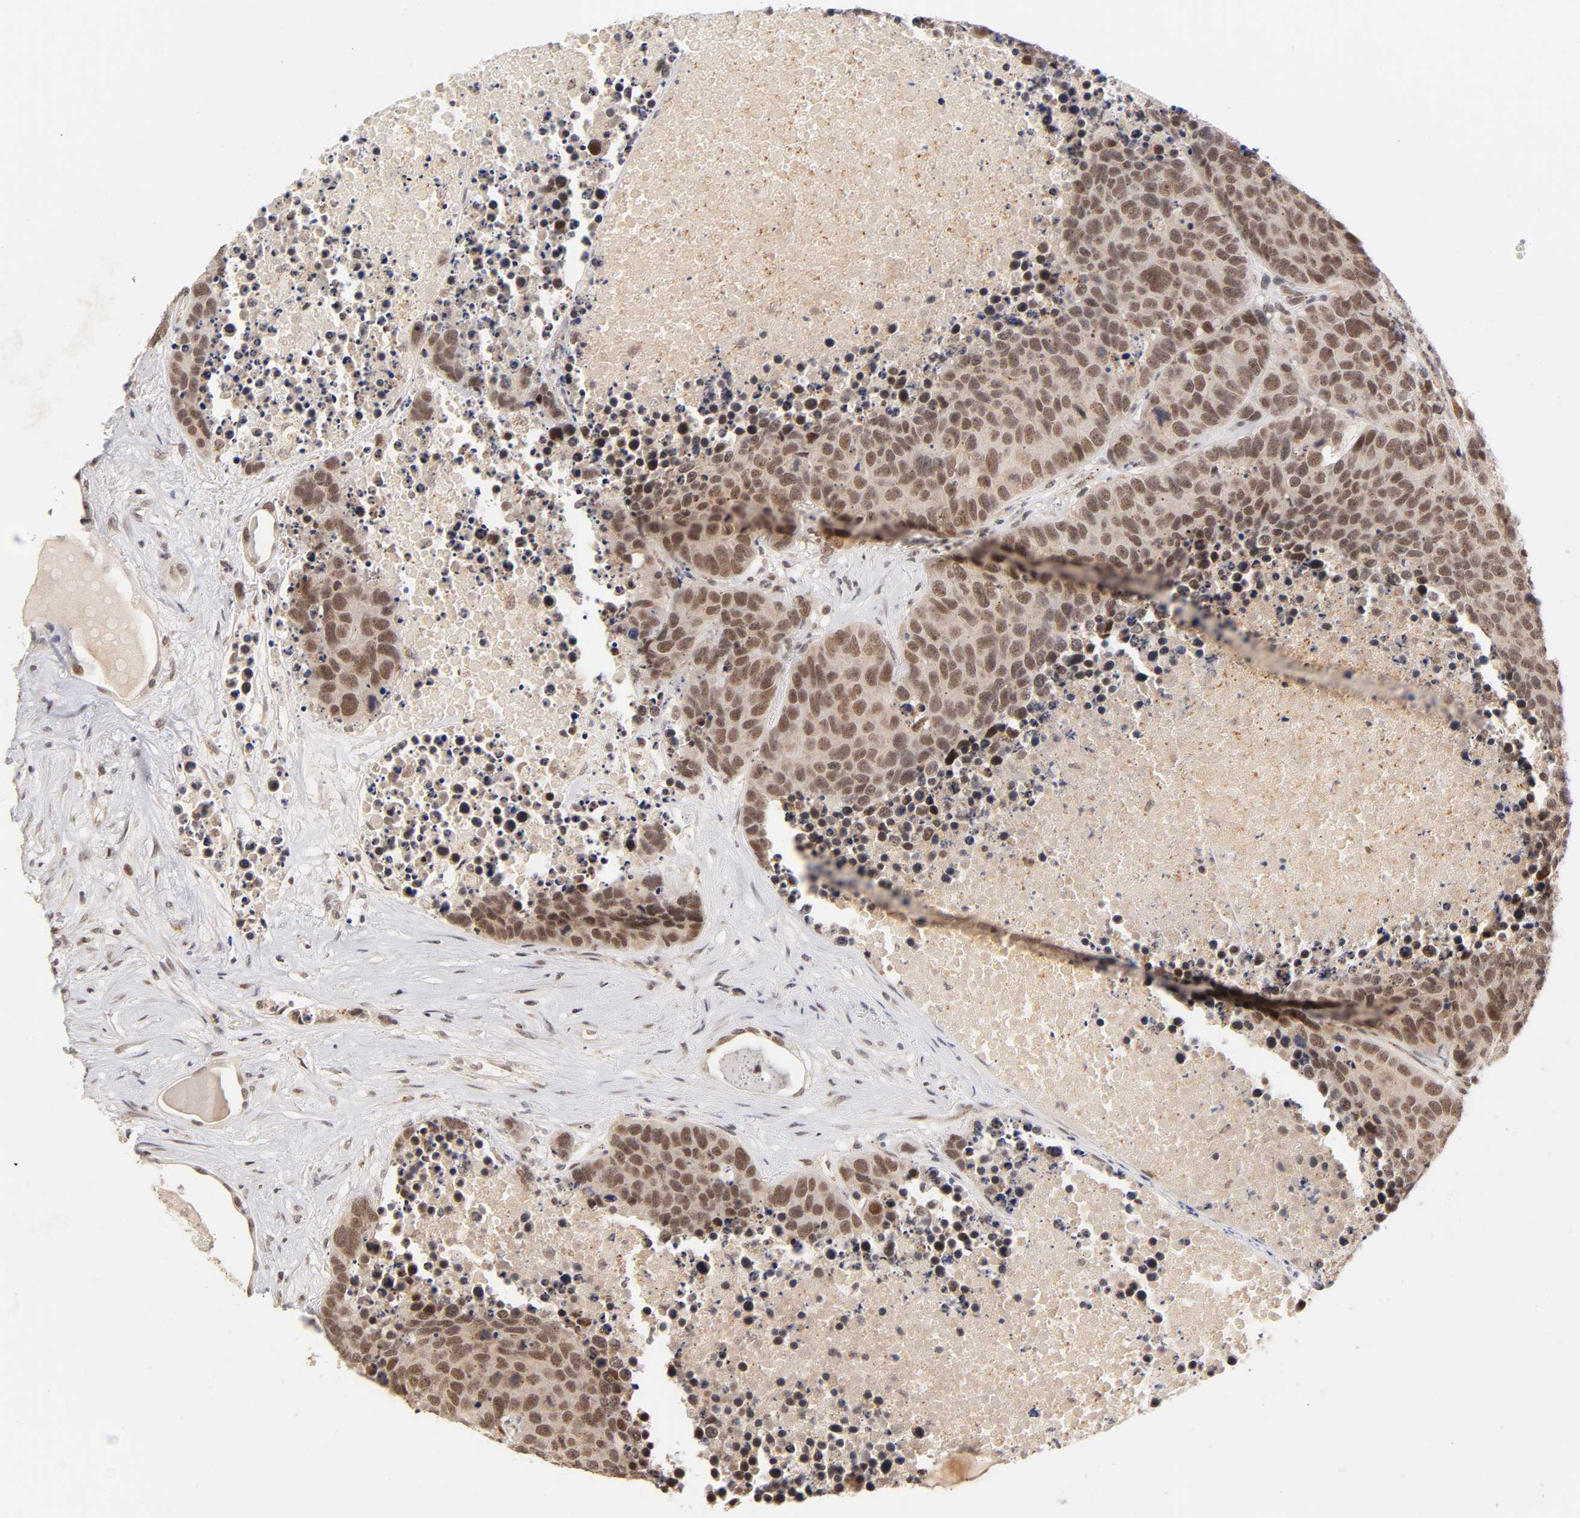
{"staining": {"intensity": "strong", "quantity": ">75%", "location": "cytoplasmic/membranous,nuclear"}, "tissue": "carcinoid", "cell_type": "Tumor cells", "image_type": "cancer", "snomed": [{"axis": "morphology", "description": "Carcinoid, malignant, NOS"}, {"axis": "topography", "description": "Lung"}], "caption": "The image exhibits a brown stain indicating the presence of a protein in the cytoplasmic/membranous and nuclear of tumor cells in carcinoid (malignant).", "gene": "TAF10", "patient": {"sex": "male", "age": 60}}